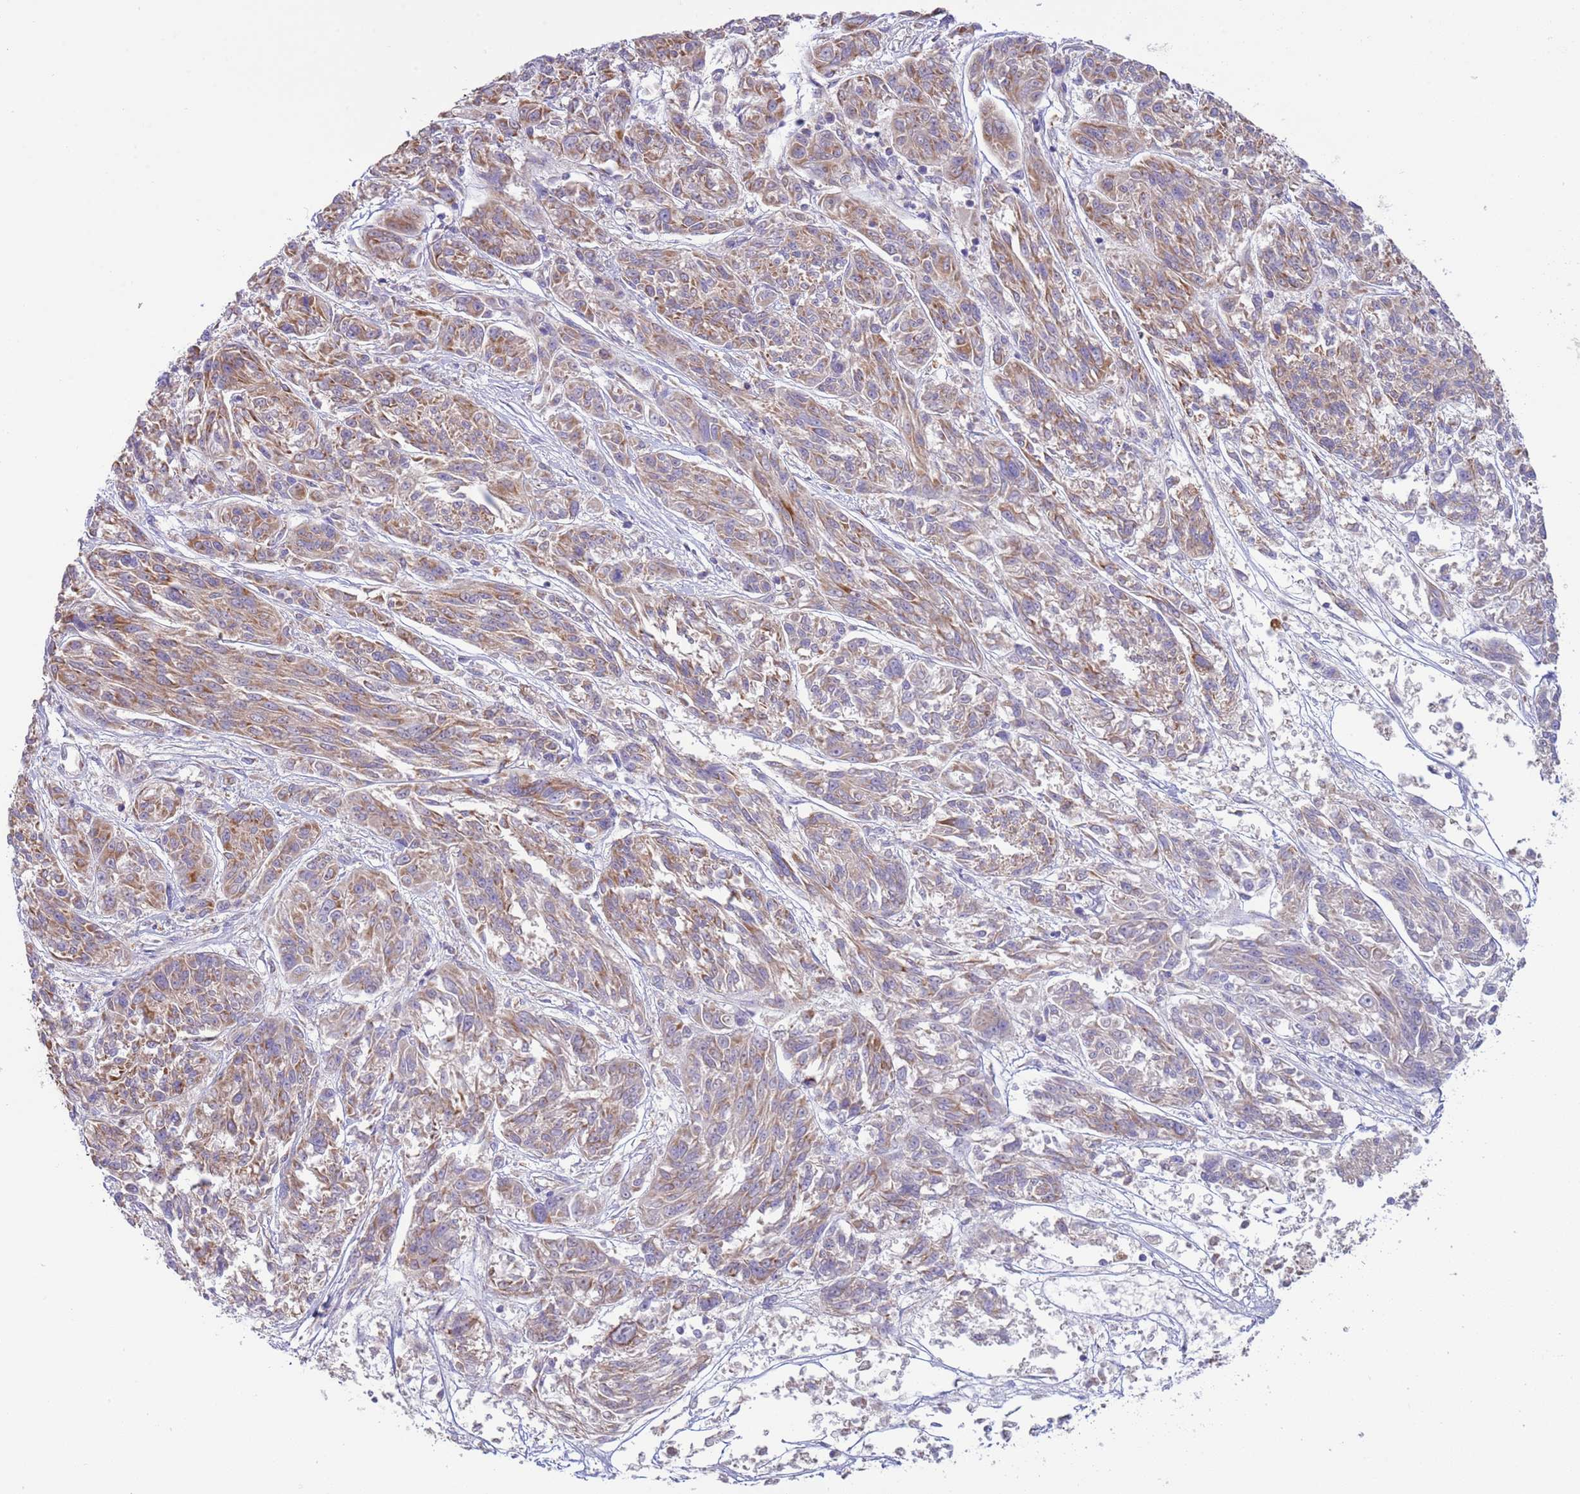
{"staining": {"intensity": "moderate", "quantity": ">75%", "location": "cytoplasmic/membranous"}, "tissue": "melanoma", "cell_type": "Tumor cells", "image_type": "cancer", "snomed": [{"axis": "morphology", "description": "Malignant melanoma, NOS"}, {"axis": "topography", "description": "Skin"}], "caption": "Melanoma tissue demonstrates moderate cytoplasmic/membranous positivity in about >75% of tumor cells (DAB = brown stain, brightfield microscopy at high magnification).", "gene": "UQCRQ", "patient": {"sex": "male", "age": 53}}